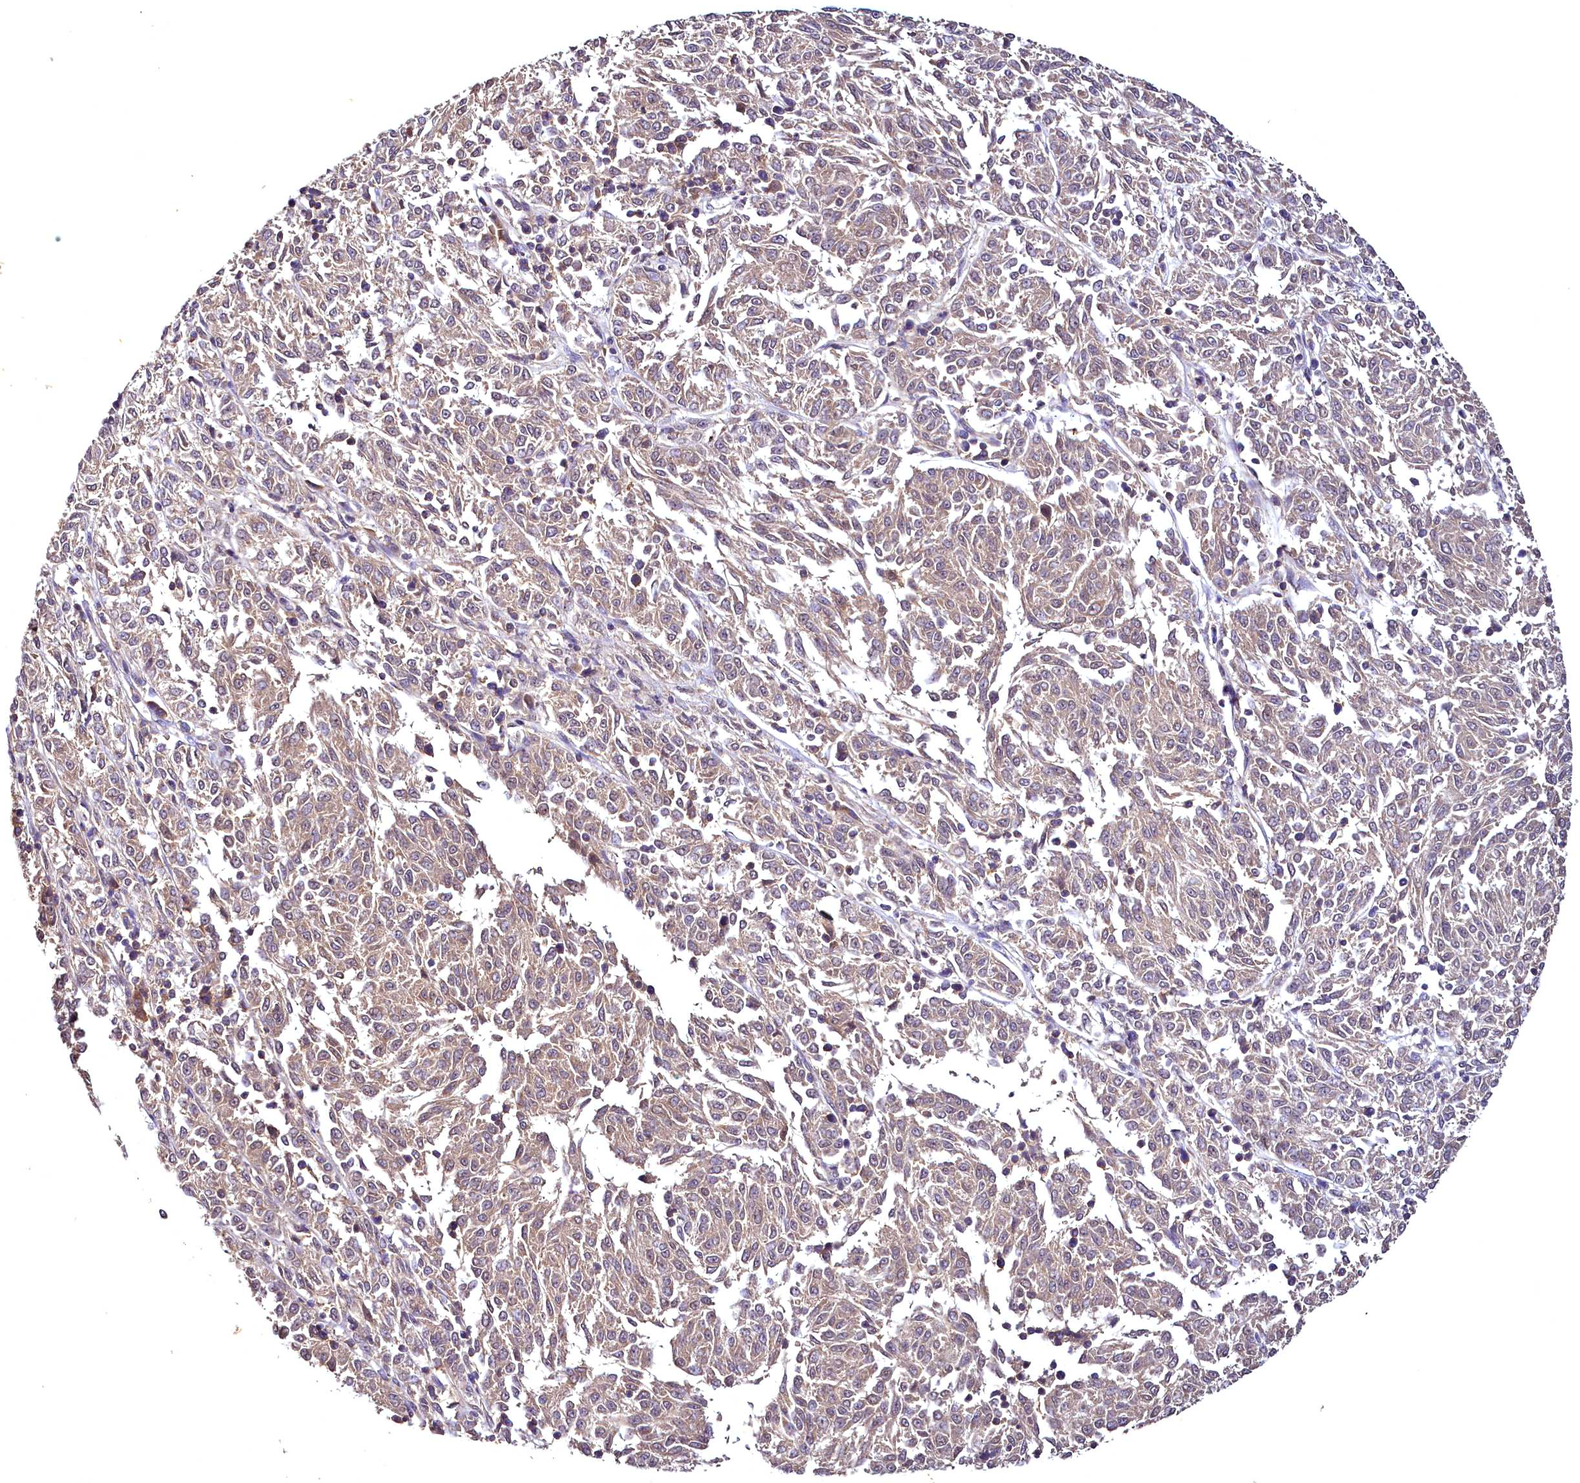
{"staining": {"intensity": "negative", "quantity": "none", "location": "none"}, "tissue": "melanoma", "cell_type": "Tumor cells", "image_type": "cancer", "snomed": [{"axis": "morphology", "description": "Malignant melanoma, NOS"}, {"axis": "topography", "description": "Skin"}], "caption": "A micrograph of malignant melanoma stained for a protein displays no brown staining in tumor cells.", "gene": "TMEM39A", "patient": {"sex": "female", "age": 72}}